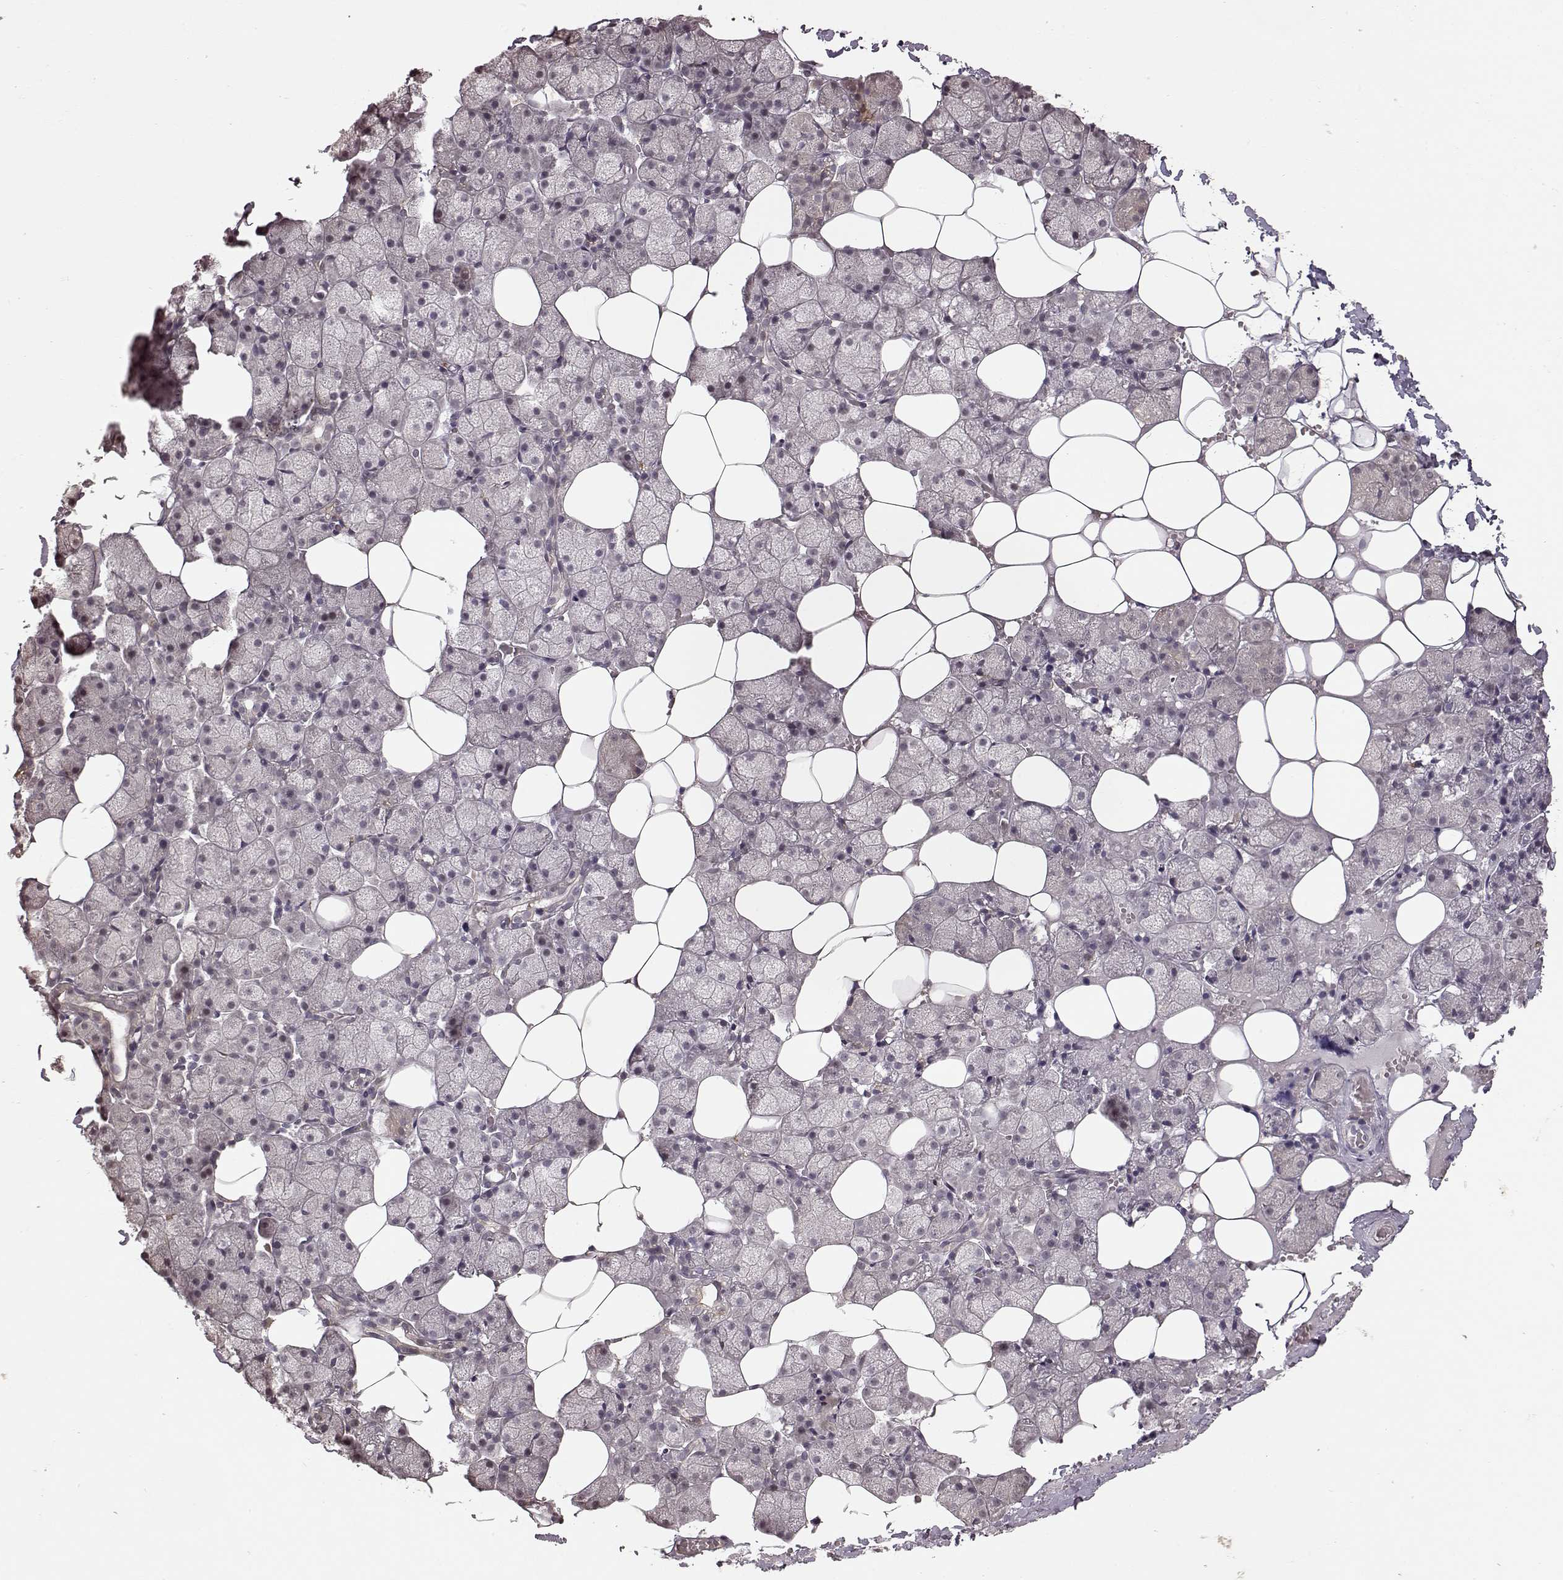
{"staining": {"intensity": "negative", "quantity": "none", "location": "none"}, "tissue": "salivary gland", "cell_type": "Glandular cells", "image_type": "normal", "snomed": [{"axis": "morphology", "description": "Normal tissue, NOS"}, {"axis": "topography", "description": "Salivary gland"}], "caption": "Immunohistochemical staining of normal human salivary gland displays no significant staining in glandular cells. The staining is performed using DAB (3,3'-diaminobenzidine) brown chromogen with nuclei counter-stained in using hematoxylin.", "gene": "CRB1", "patient": {"sex": "male", "age": 38}}